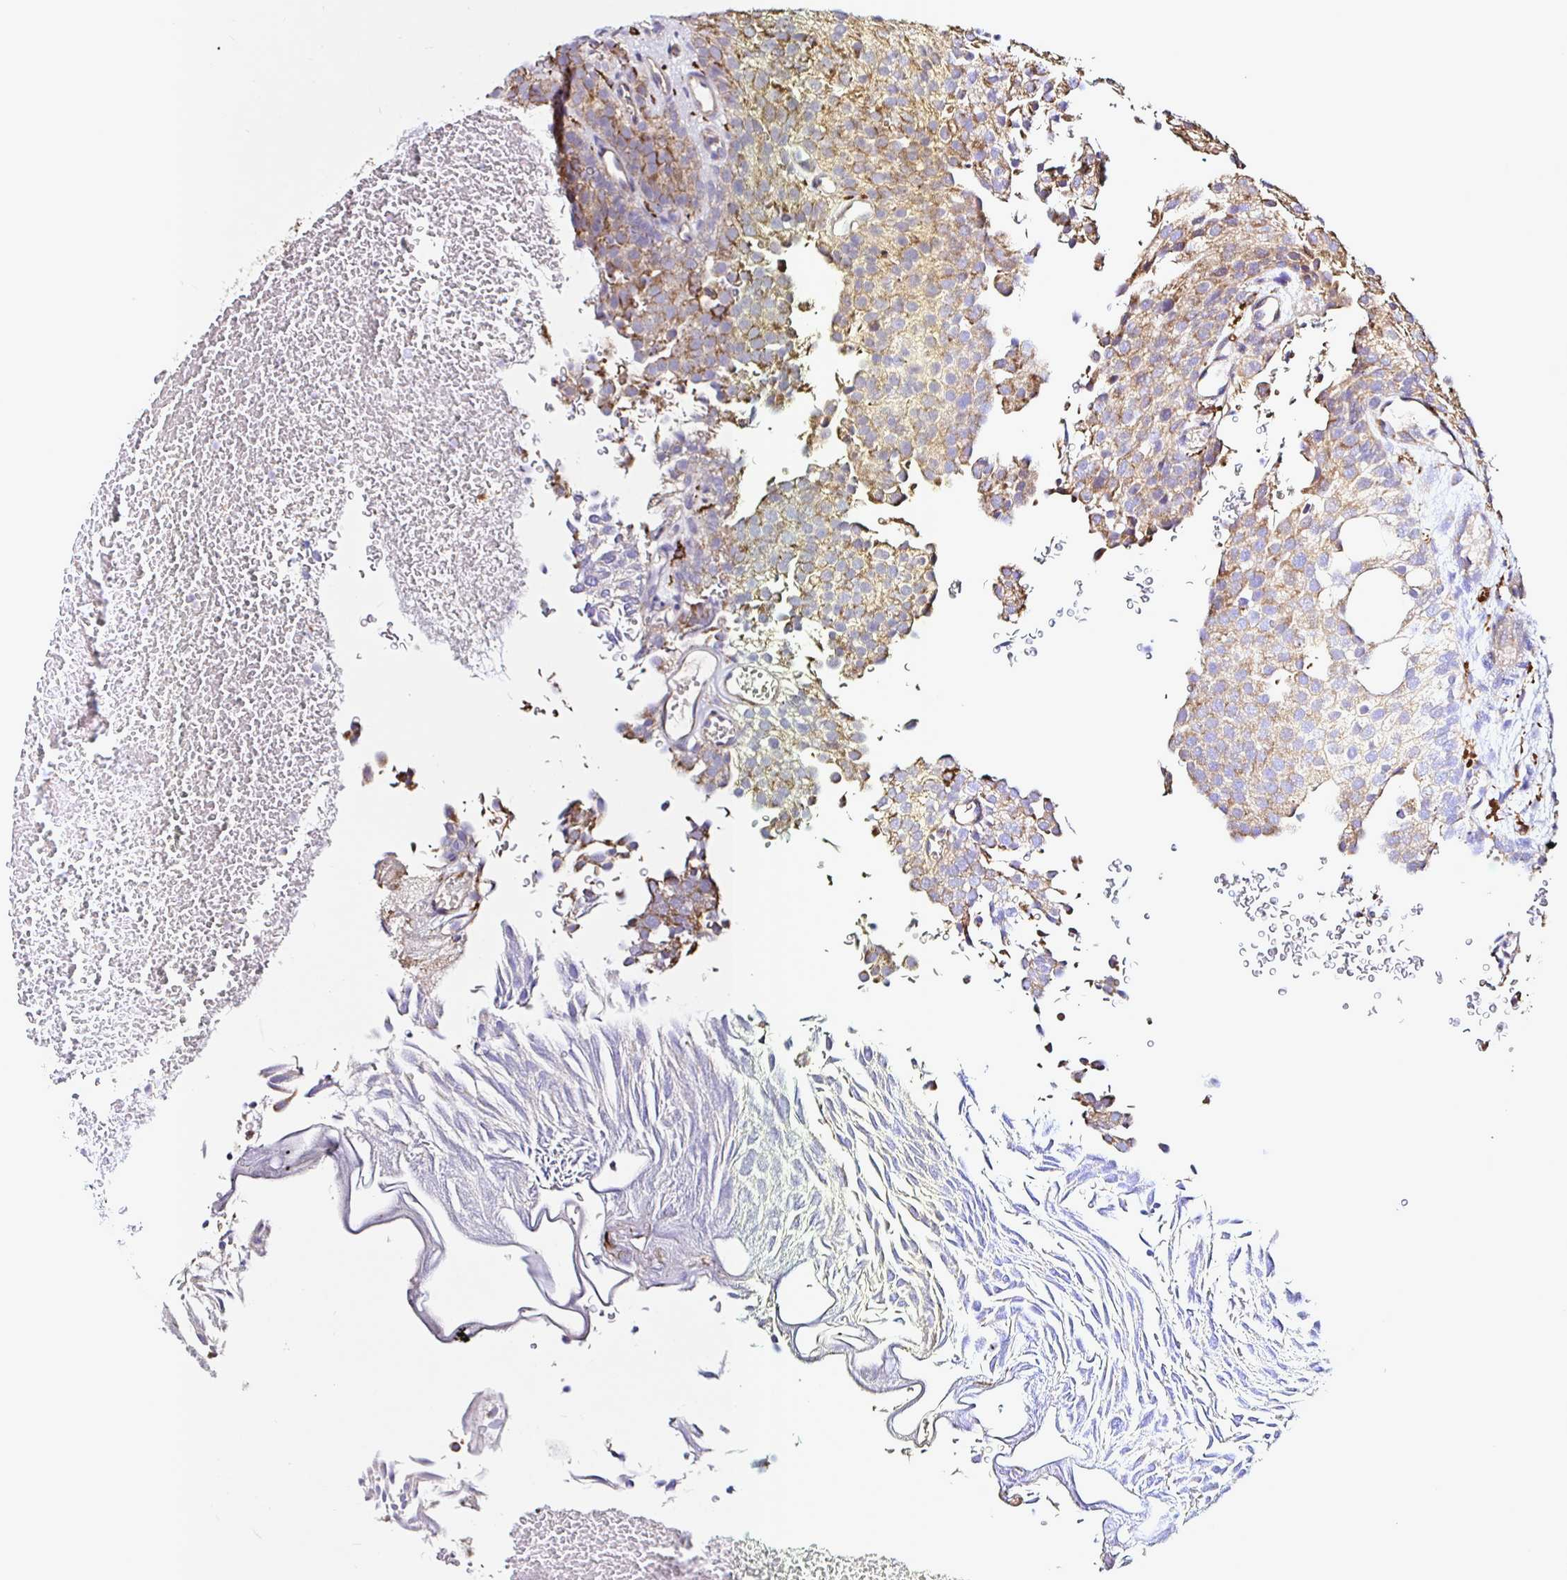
{"staining": {"intensity": "moderate", "quantity": ">75%", "location": "cytoplasmic/membranous"}, "tissue": "urothelial cancer", "cell_type": "Tumor cells", "image_type": "cancer", "snomed": [{"axis": "morphology", "description": "Urothelial carcinoma, Low grade"}, {"axis": "topography", "description": "Urinary bladder"}], "caption": "Protein expression analysis of human urothelial carcinoma (low-grade) reveals moderate cytoplasmic/membranous positivity in about >75% of tumor cells.", "gene": "MSR1", "patient": {"sex": "male", "age": 78}}